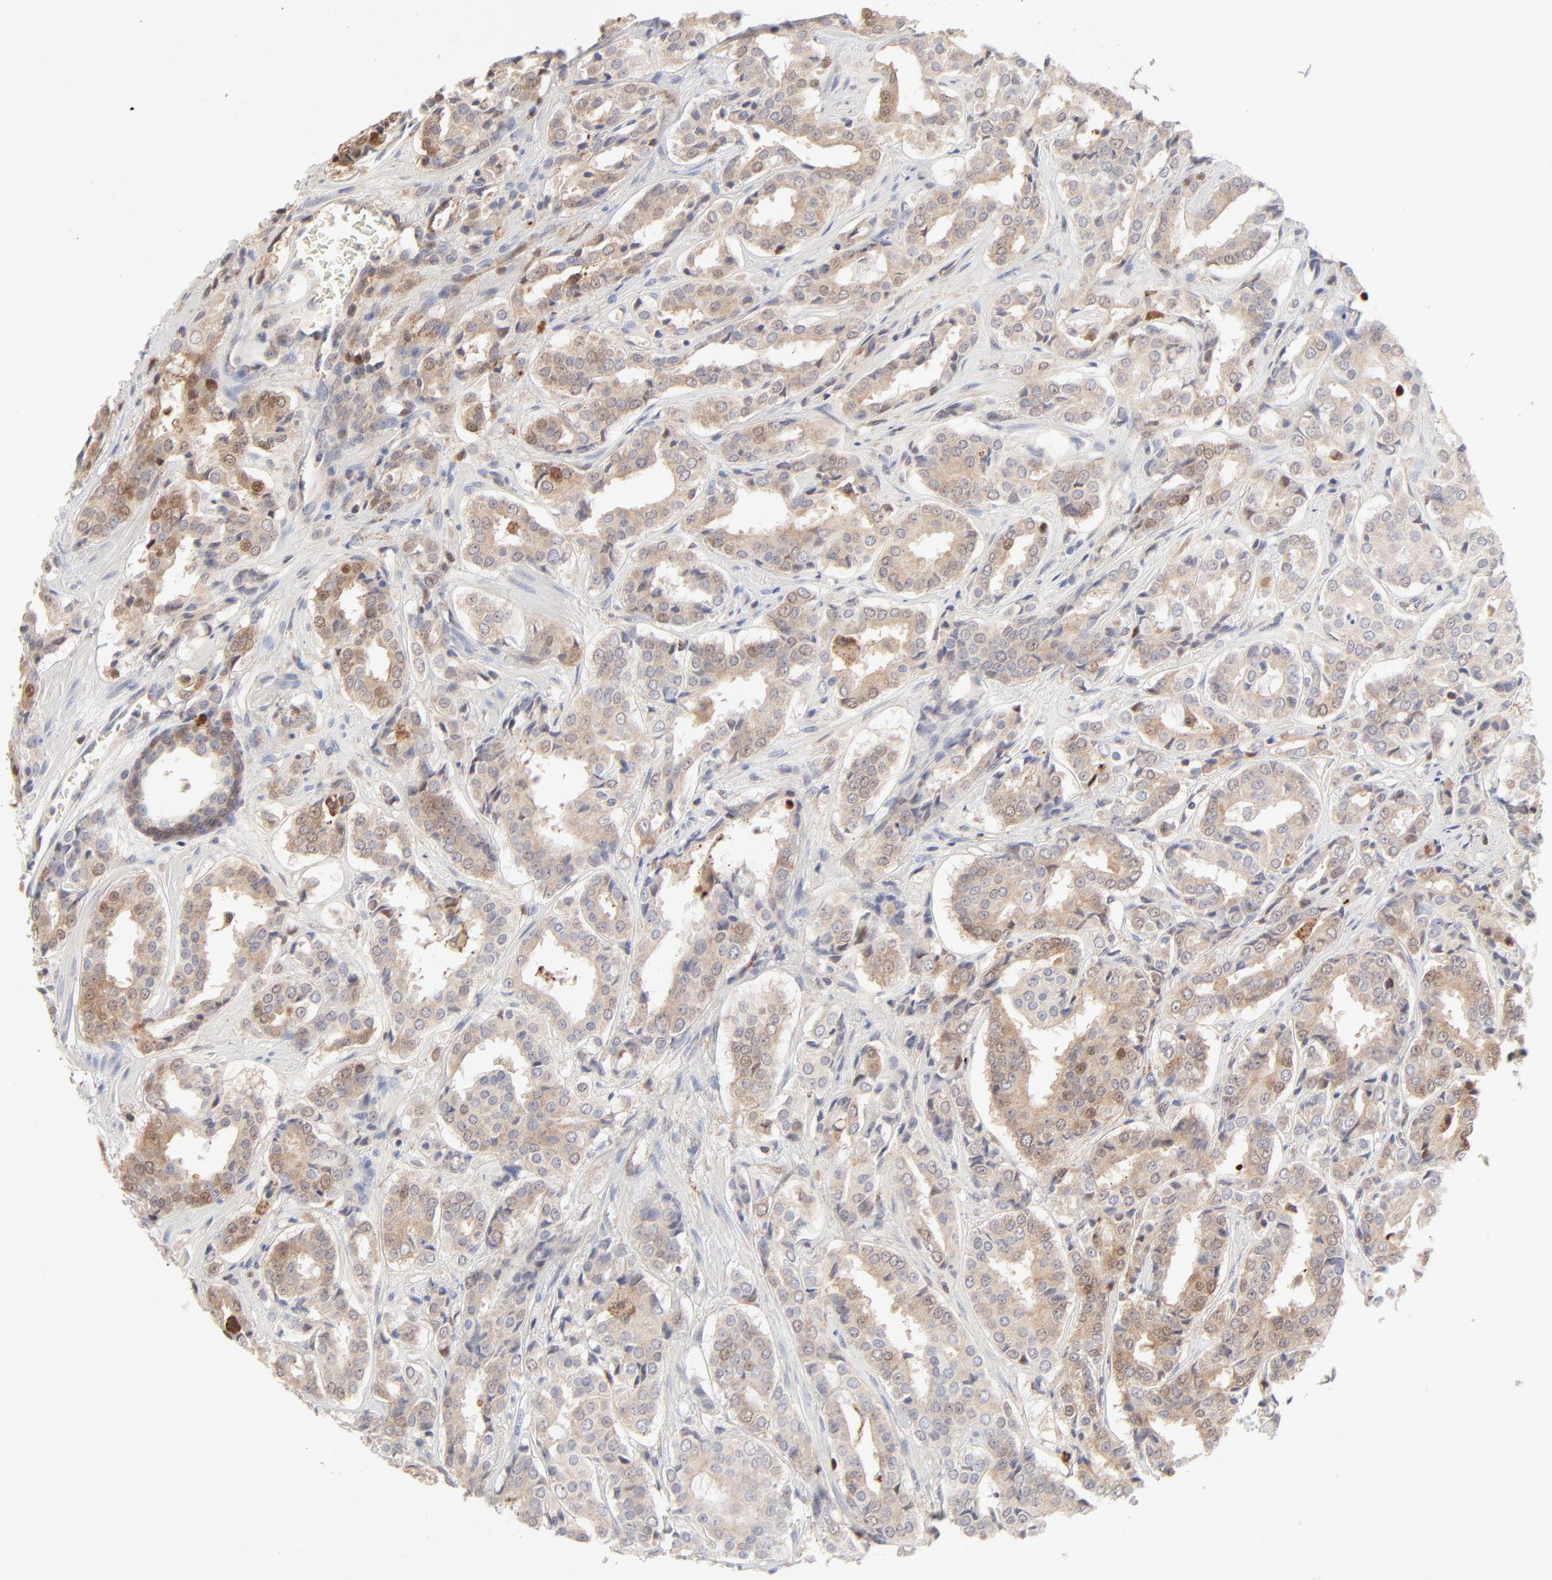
{"staining": {"intensity": "moderate", "quantity": "<25%", "location": "cytoplasmic/membranous"}, "tissue": "prostate cancer", "cell_type": "Tumor cells", "image_type": "cancer", "snomed": [{"axis": "morphology", "description": "Adenocarcinoma, Medium grade"}, {"axis": "topography", "description": "Prostate"}], "caption": "Human prostate cancer stained with a brown dye demonstrates moderate cytoplasmic/membranous positive staining in approximately <25% of tumor cells.", "gene": "CDK6", "patient": {"sex": "male", "age": 60}}